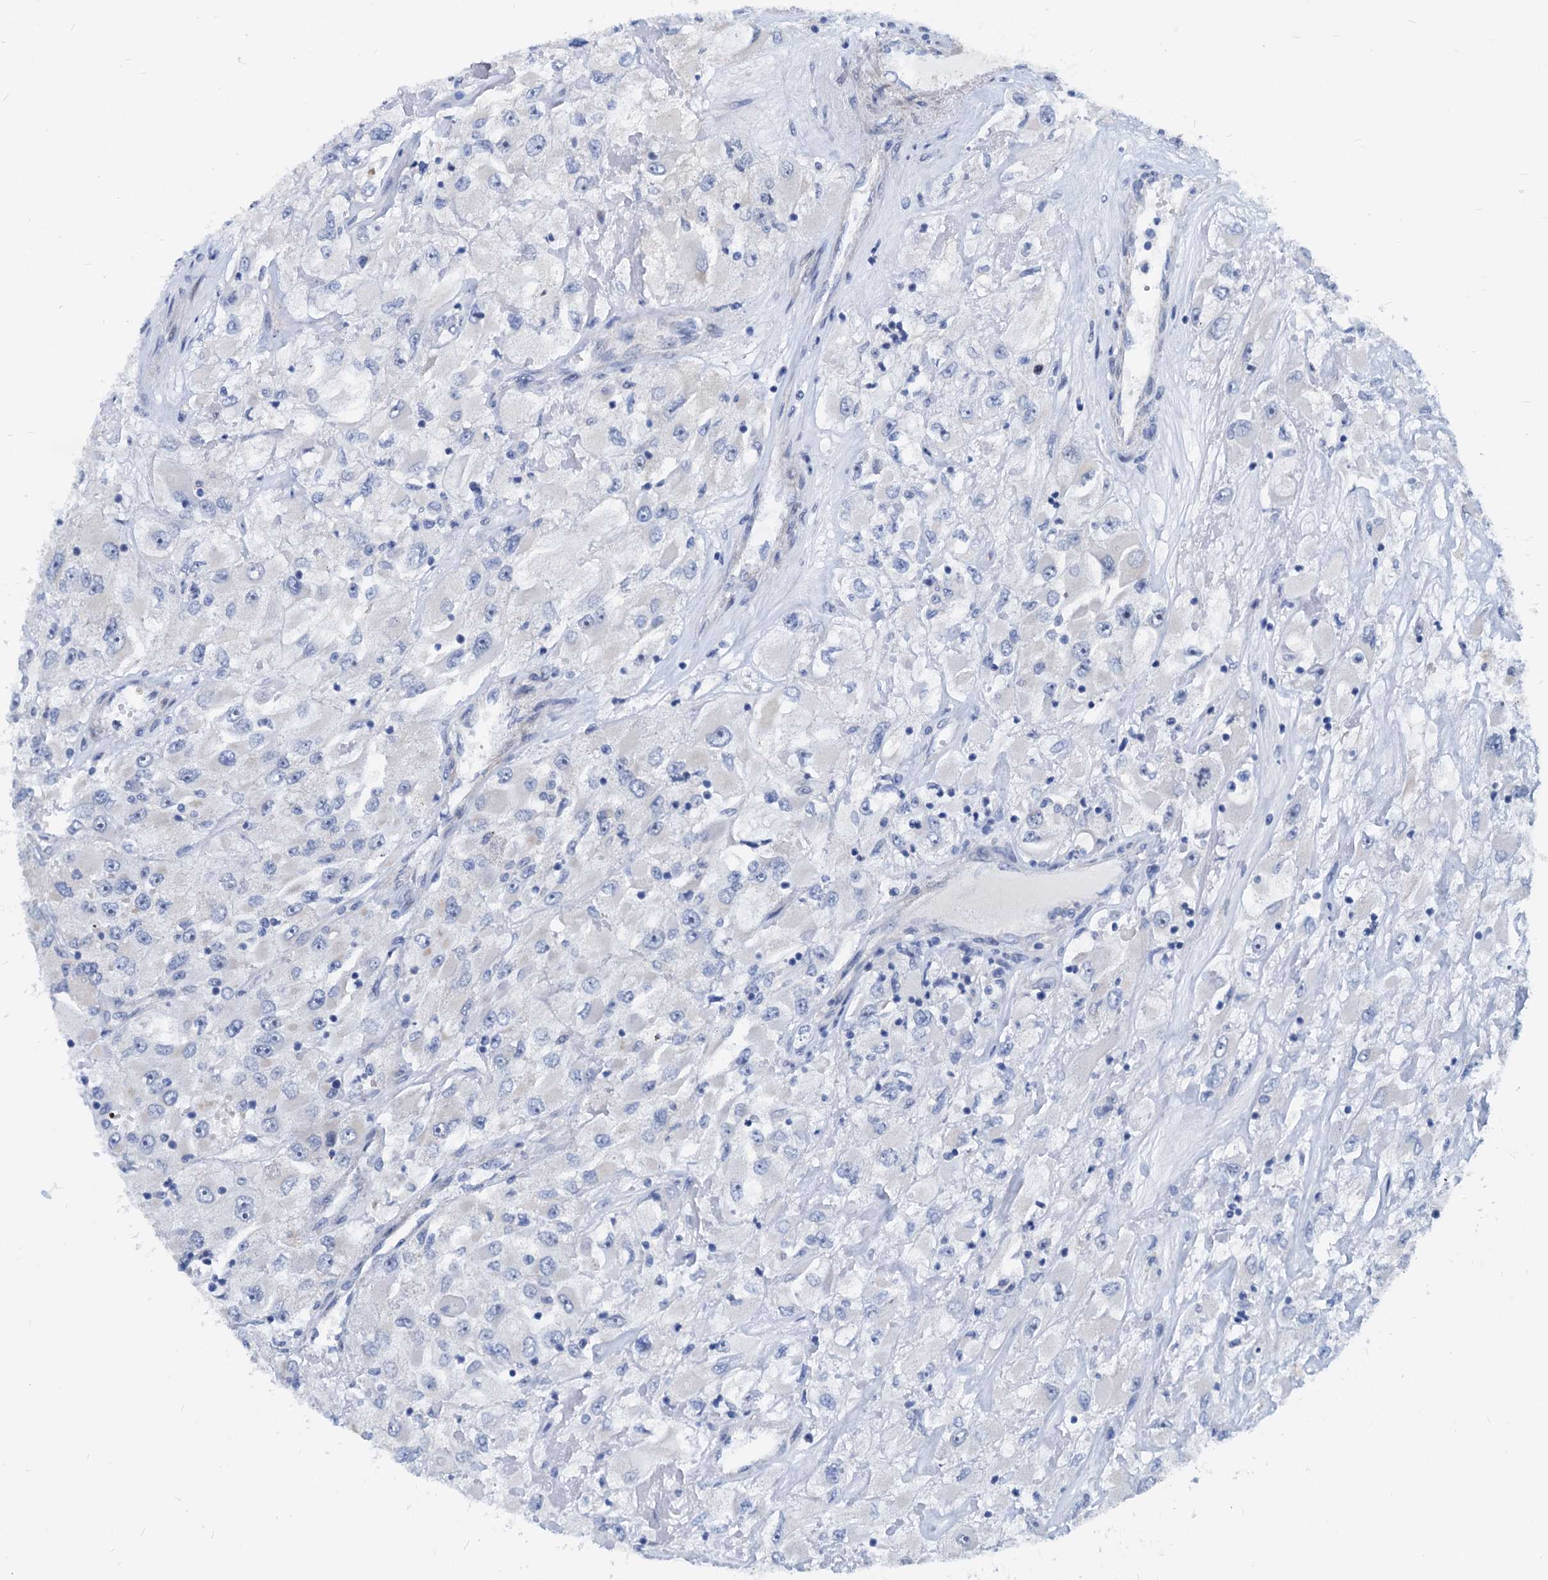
{"staining": {"intensity": "negative", "quantity": "none", "location": "none"}, "tissue": "renal cancer", "cell_type": "Tumor cells", "image_type": "cancer", "snomed": [{"axis": "morphology", "description": "Adenocarcinoma, NOS"}, {"axis": "topography", "description": "Kidney"}], "caption": "An immunohistochemistry (IHC) image of renal cancer is shown. There is no staining in tumor cells of renal cancer.", "gene": "HSF2", "patient": {"sex": "female", "age": 52}}